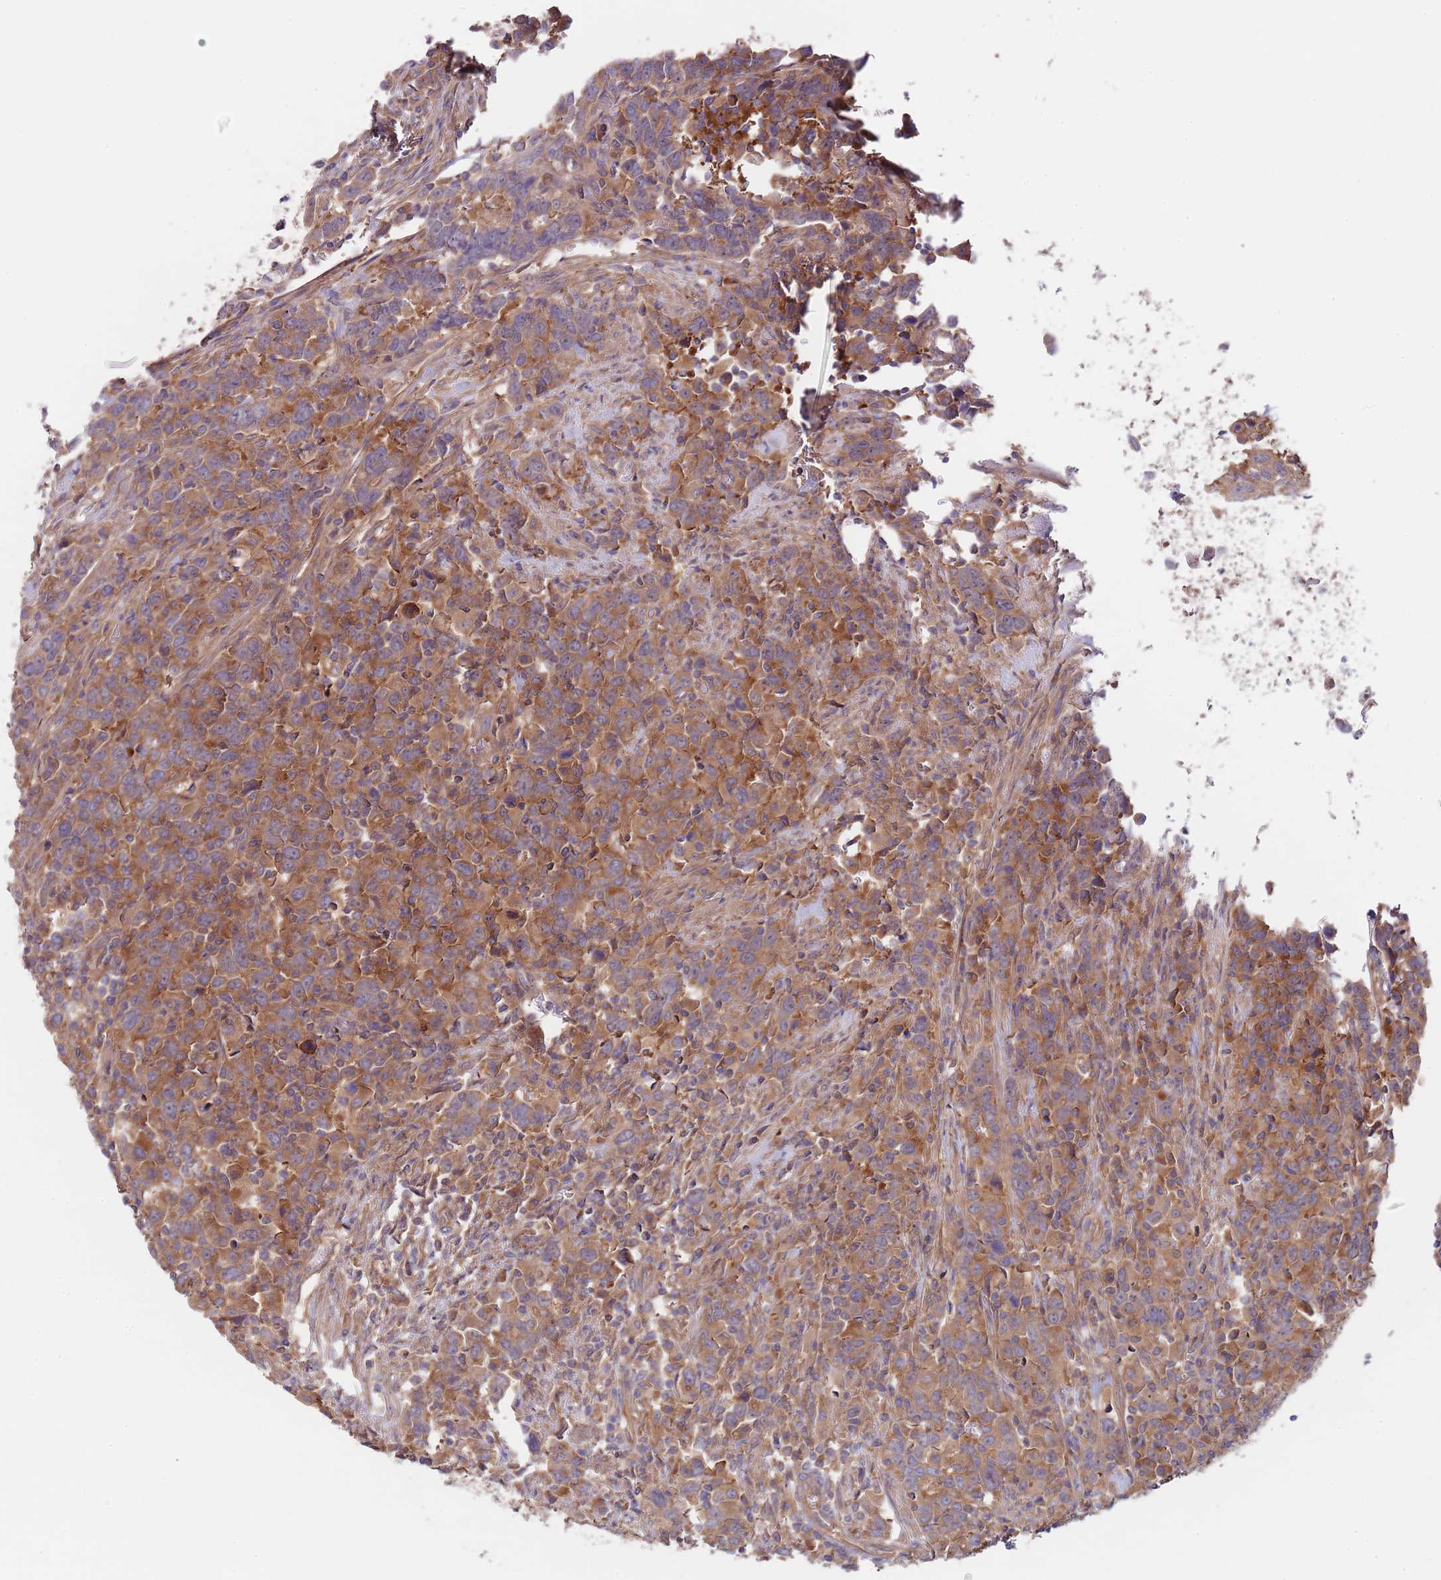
{"staining": {"intensity": "moderate", "quantity": ">75%", "location": "cytoplasmic/membranous"}, "tissue": "urothelial cancer", "cell_type": "Tumor cells", "image_type": "cancer", "snomed": [{"axis": "morphology", "description": "Urothelial carcinoma, High grade"}, {"axis": "topography", "description": "Urinary bladder"}], "caption": "Immunohistochemistry (IHC) photomicrograph of neoplastic tissue: human high-grade urothelial carcinoma stained using immunohistochemistry demonstrates medium levels of moderate protein expression localized specifically in the cytoplasmic/membranous of tumor cells, appearing as a cytoplasmic/membranous brown color.", "gene": "EIF3F", "patient": {"sex": "male", "age": 61}}